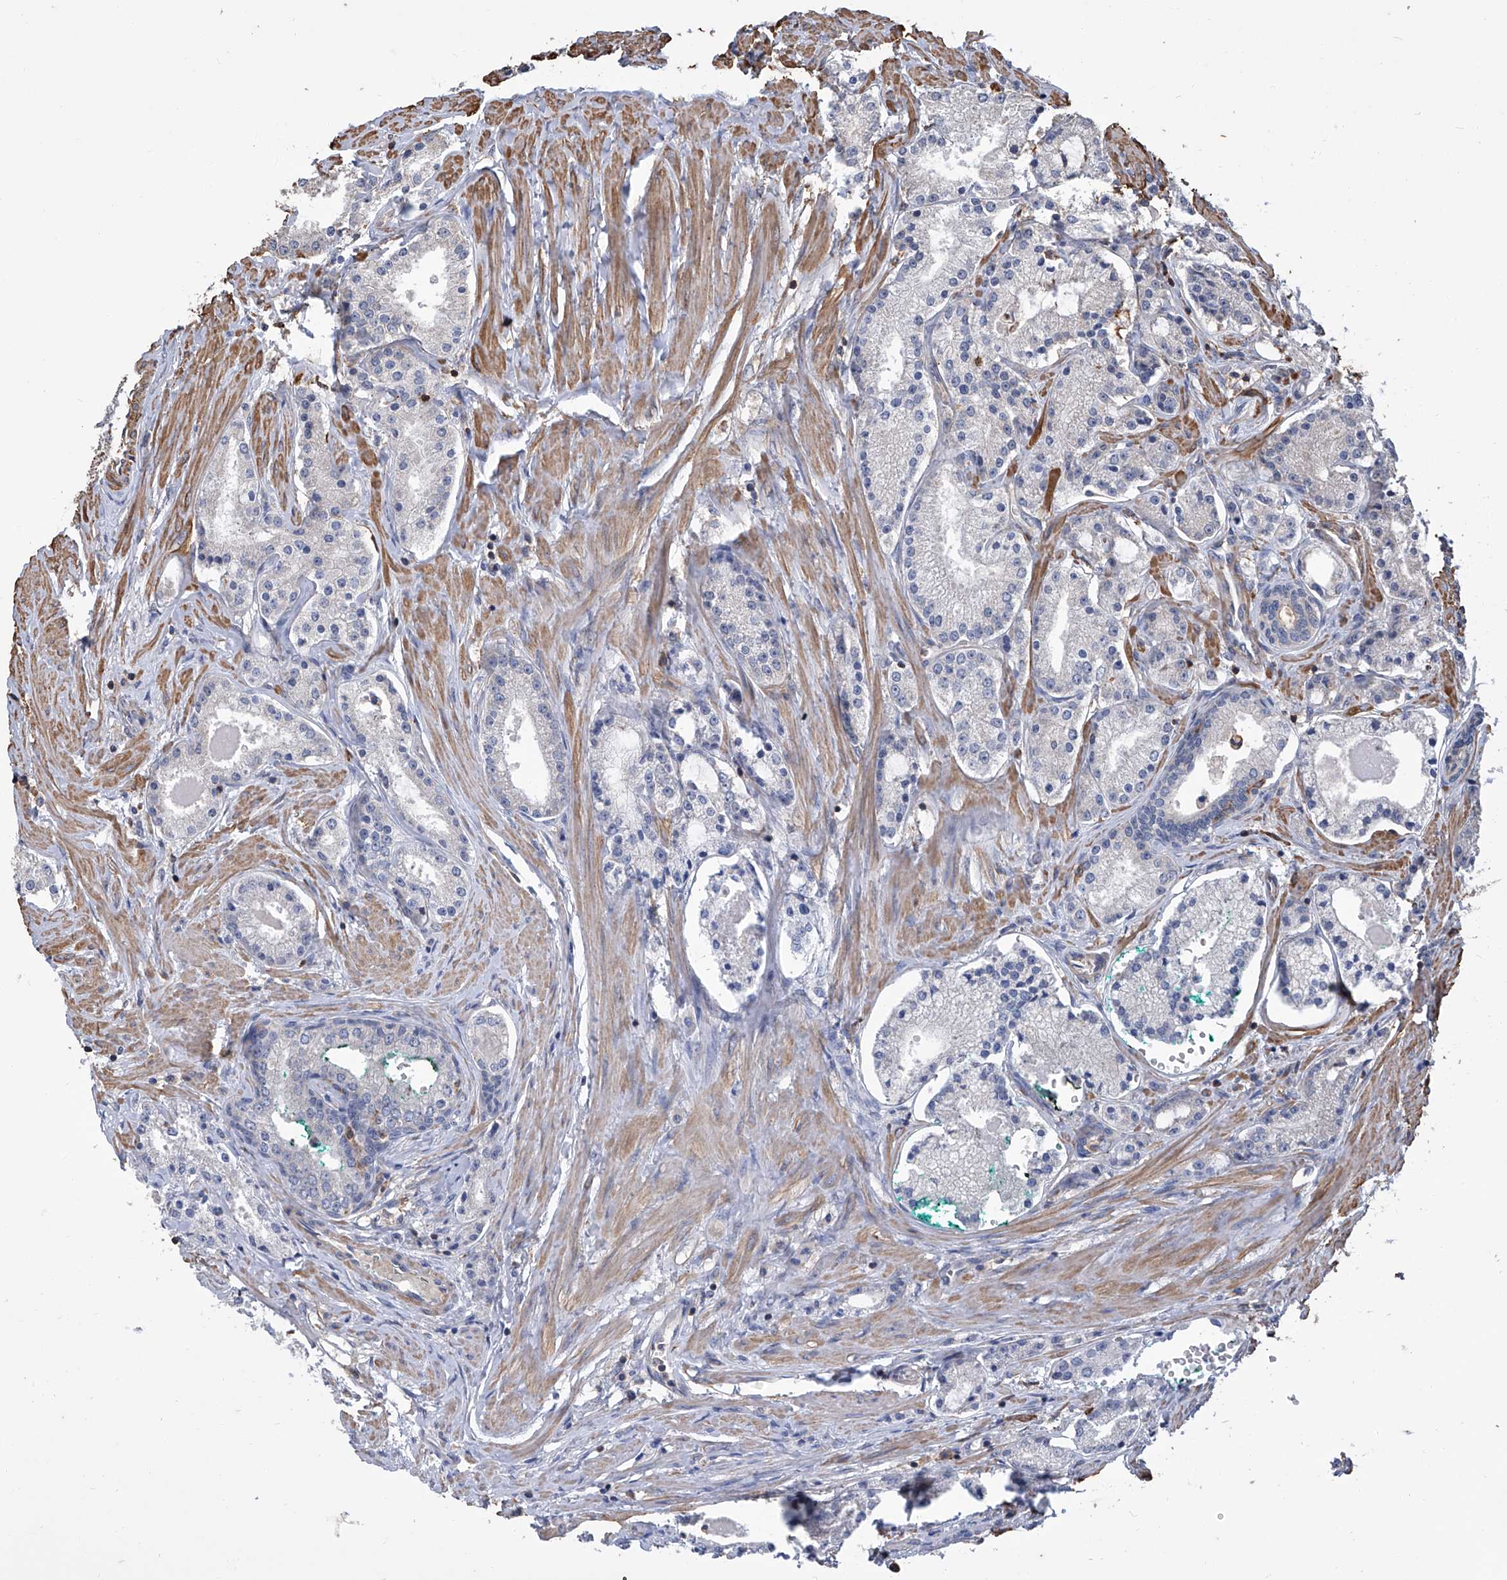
{"staining": {"intensity": "negative", "quantity": "none", "location": "none"}, "tissue": "prostate cancer", "cell_type": "Tumor cells", "image_type": "cancer", "snomed": [{"axis": "morphology", "description": "Adenocarcinoma, Low grade"}, {"axis": "topography", "description": "Prostate"}], "caption": "Immunohistochemistry (IHC) of human low-grade adenocarcinoma (prostate) exhibits no expression in tumor cells. The staining is performed using DAB (3,3'-diaminobenzidine) brown chromogen with nuclei counter-stained in using hematoxylin.", "gene": "GPT", "patient": {"sex": "male", "age": 63}}